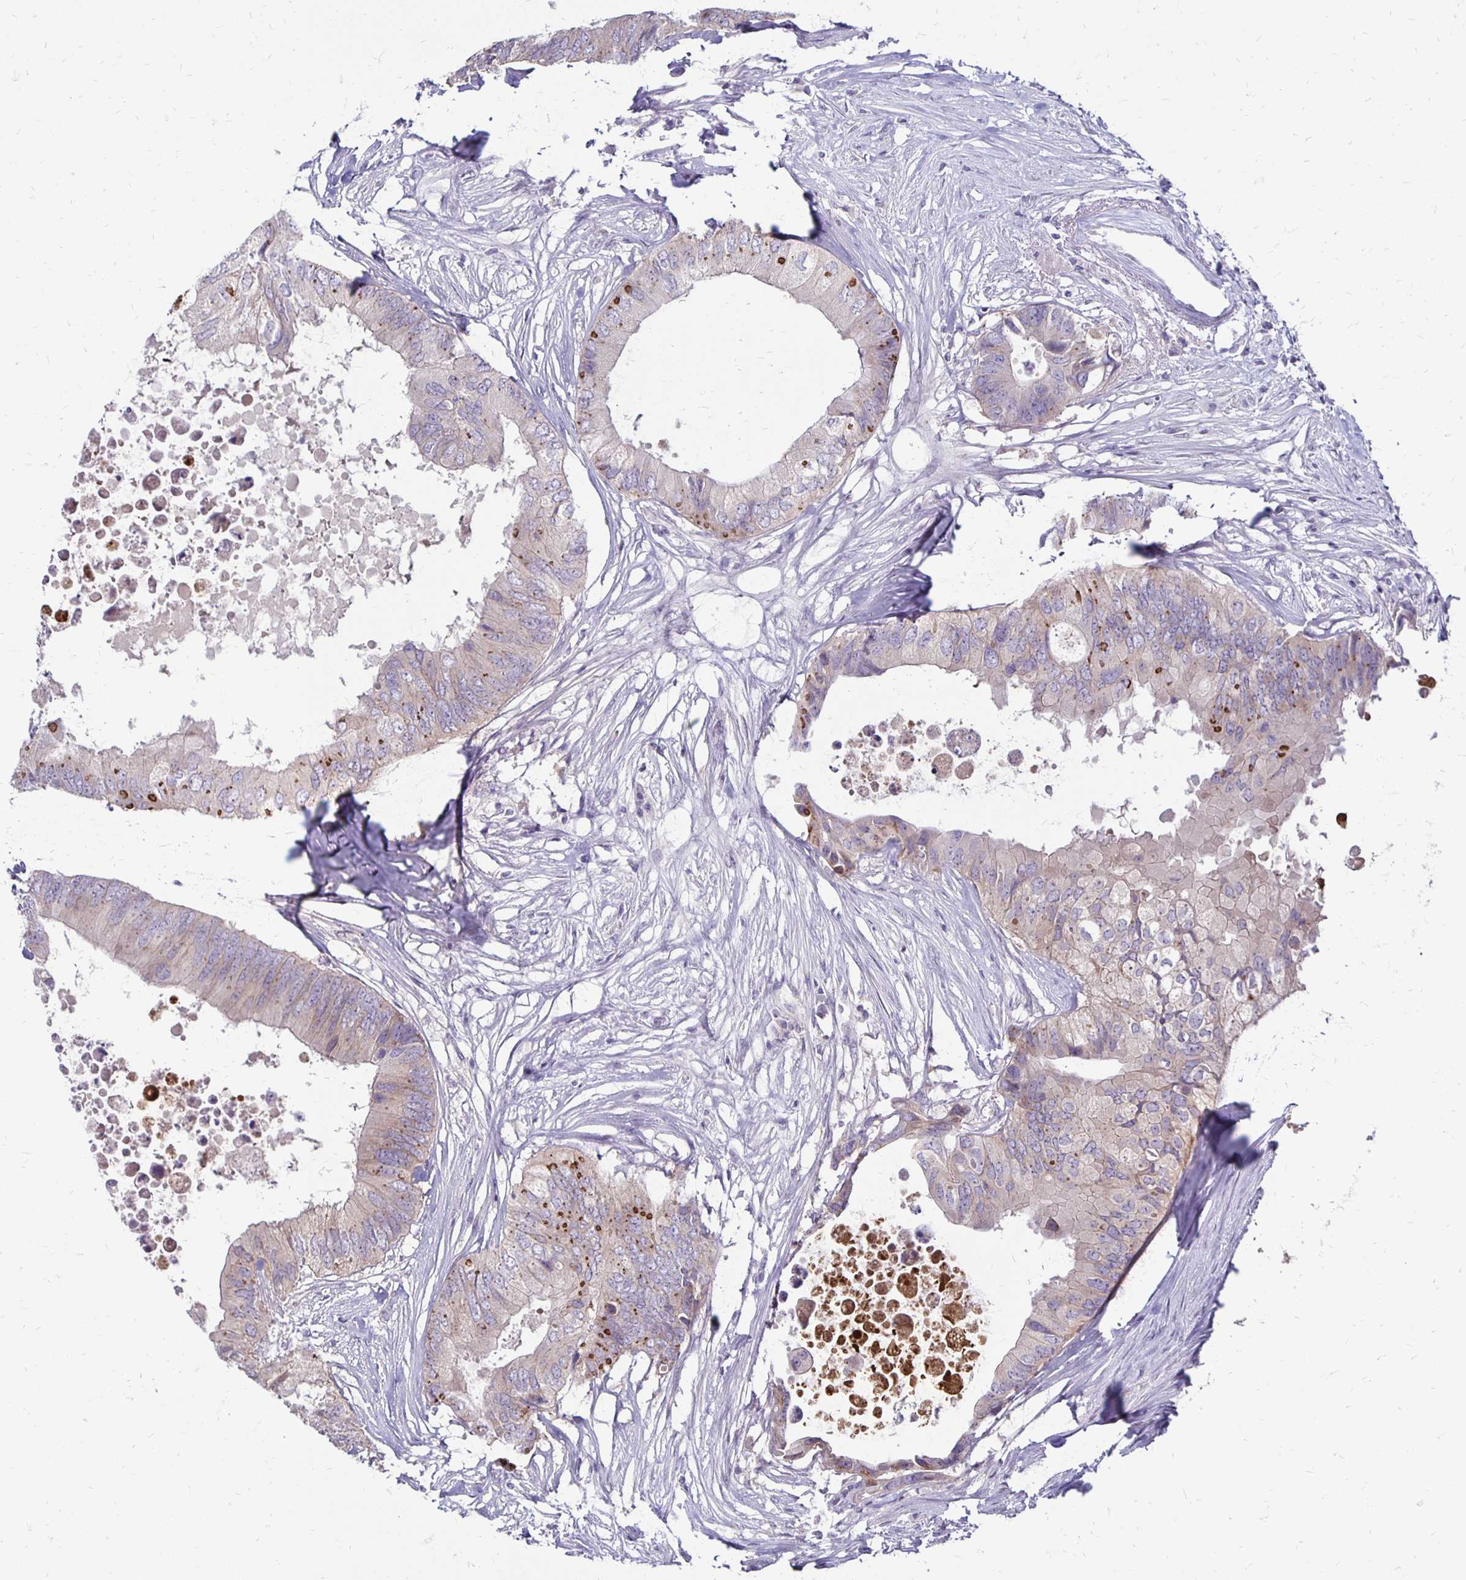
{"staining": {"intensity": "moderate", "quantity": "<25%", "location": "cytoplasmic/membranous"}, "tissue": "colorectal cancer", "cell_type": "Tumor cells", "image_type": "cancer", "snomed": [{"axis": "morphology", "description": "Adenocarcinoma, NOS"}, {"axis": "topography", "description": "Colon"}], "caption": "Tumor cells reveal moderate cytoplasmic/membranous staining in approximately <25% of cells in colorectal adenocarcinoma.", "gene": "KATNBL1", "patient": {"sex": "male", "age": 71}}